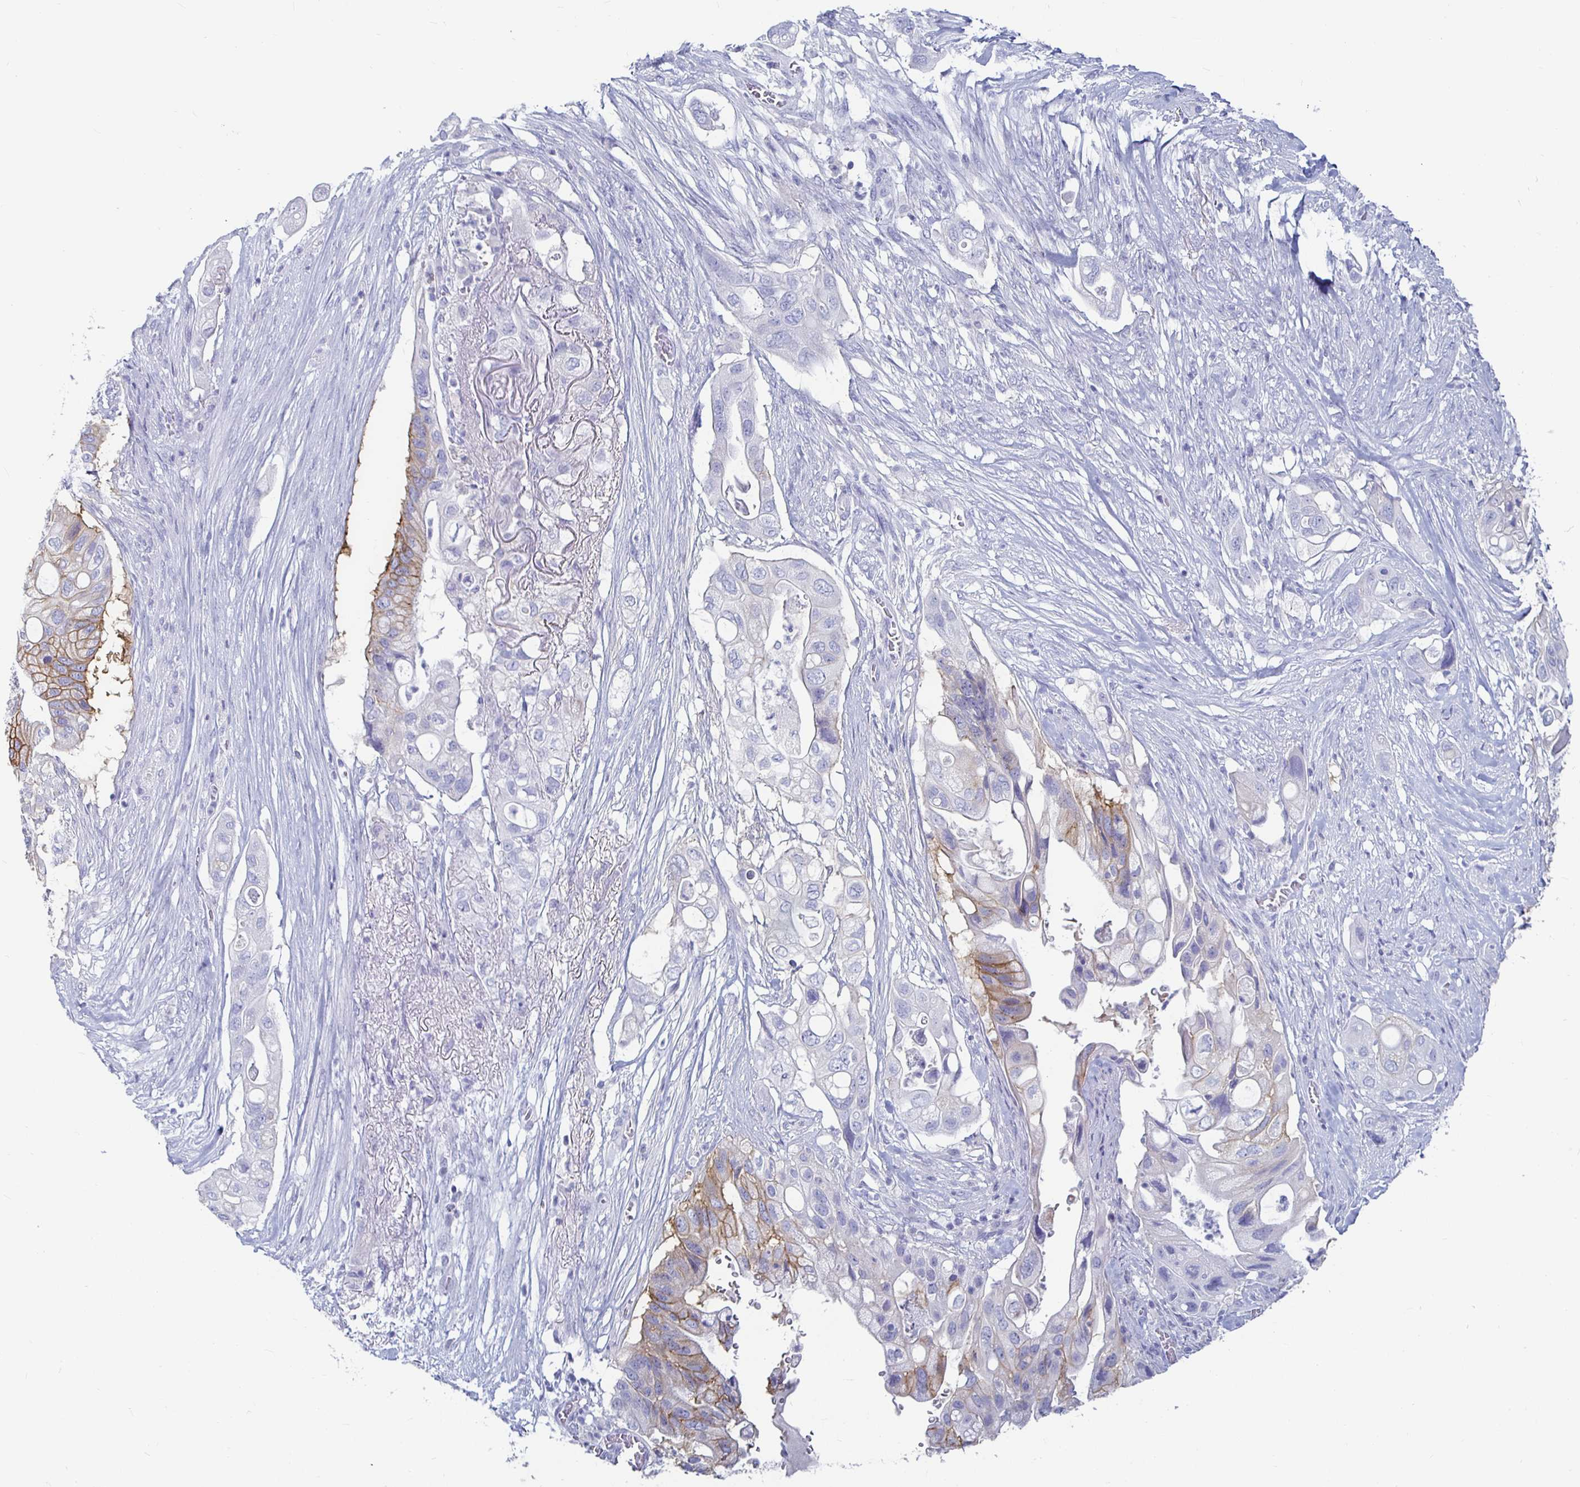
{"staining": {"intensity": "weak", "quantity": "<25%", "location": "cytoplasmic/membranous"}, "tissue": "pancreatic cancer", "cell_type": "Tumor cells", "image_type": "cancer", "snomed": [{"axis": "morphology", "description": "Adenocarcinoma, NOS"}, {"axis": "topography", "description": "Pancreas"}], "caption": "A micrograph of pancreatic adenocarcinoma stained for a protein demonstrates no brown staining in tumor cells.", "gene": "CA9", "patient": {"sex": "female", "age": 72}}